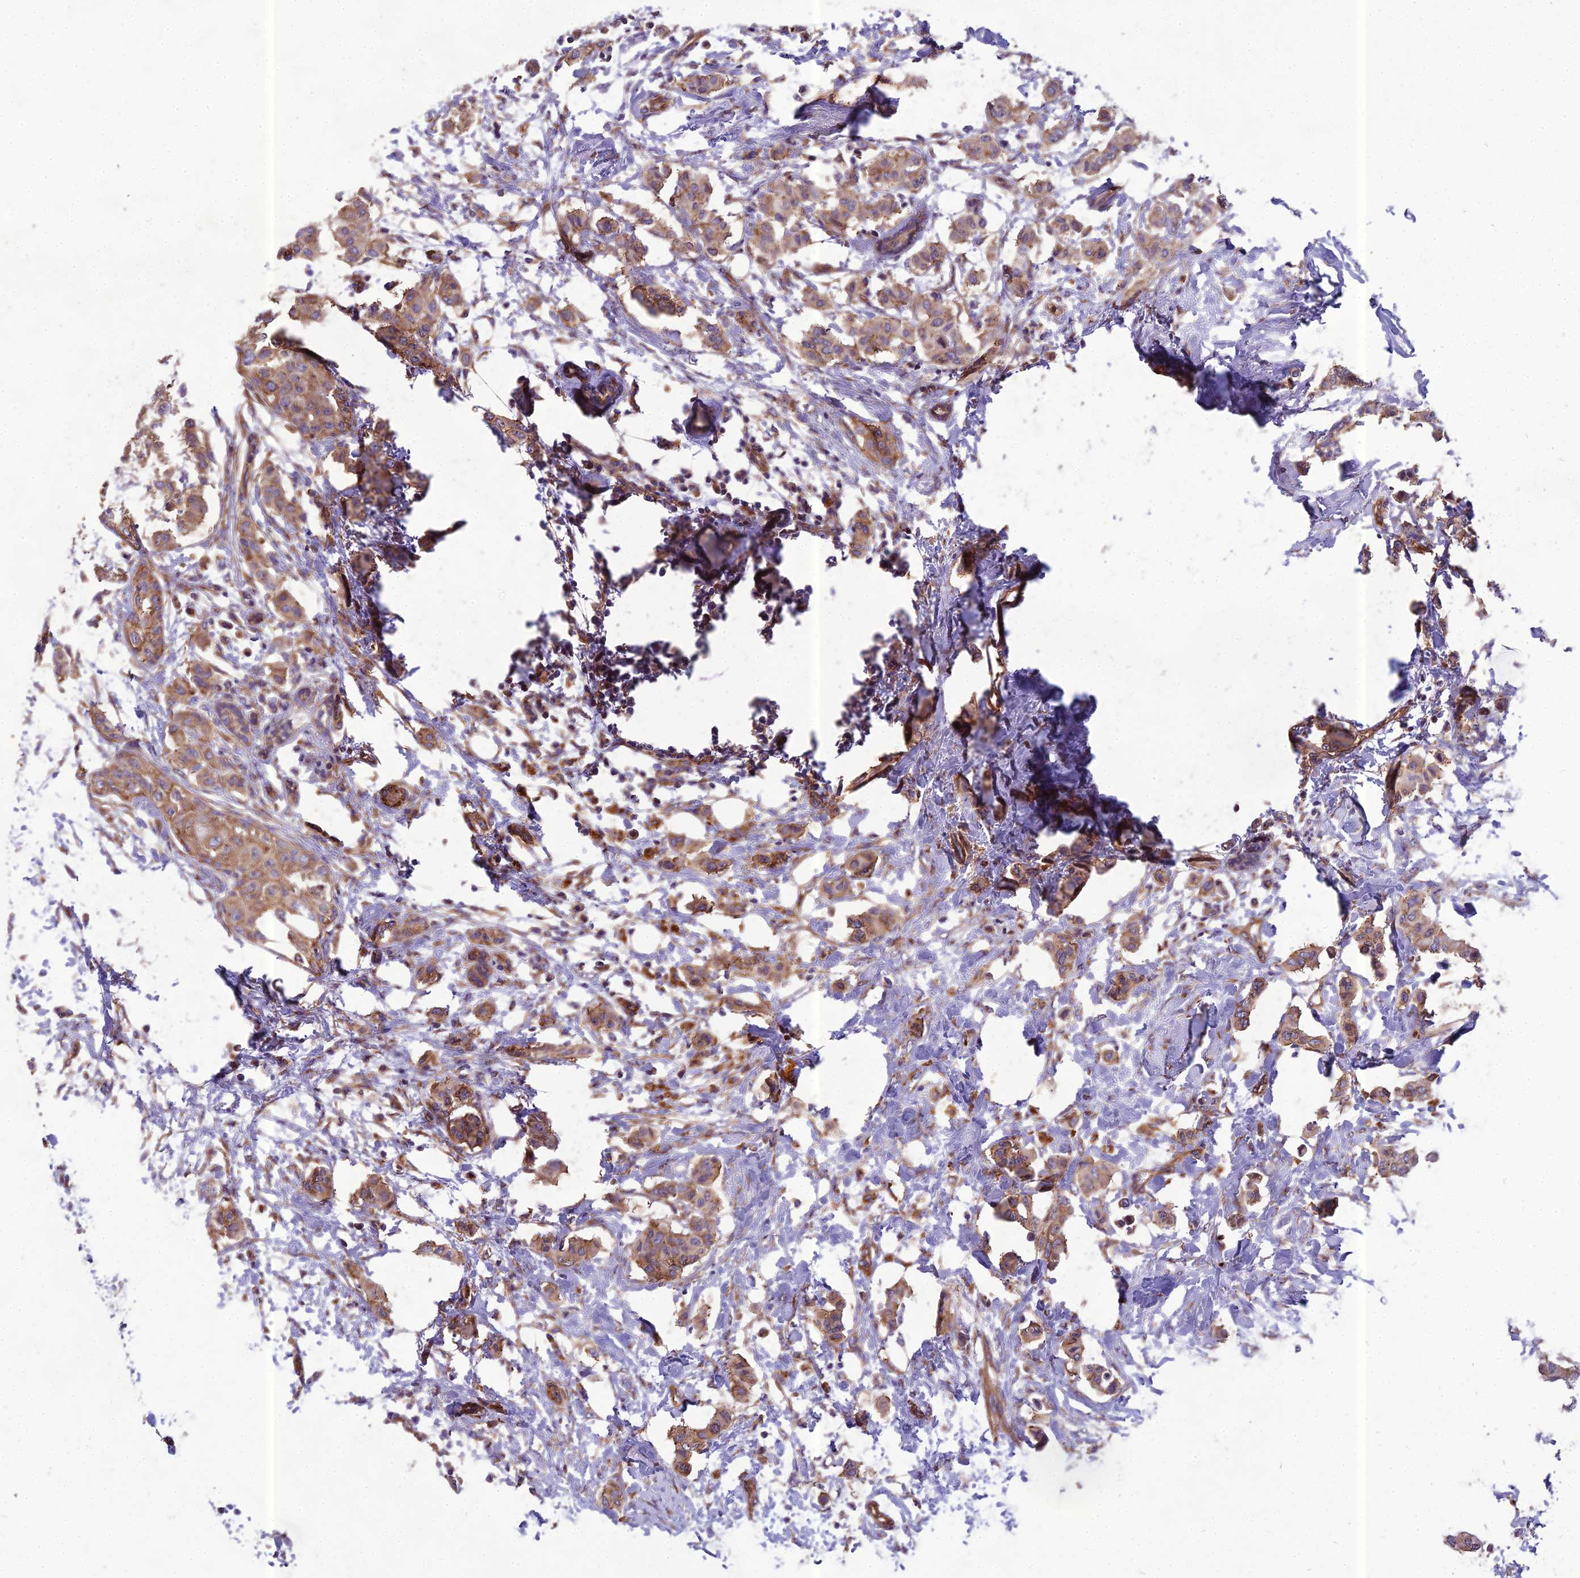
{"staining": {"intensity": "moderate", "quantity": ">75%", "location": "cytoplasmic/membranous"}, "tissue": "breast cancer", "cell_type": "Tumor cells", "image_type": "cancer", "snomed": [{"axis": "morphology", "description": "Duct carcinoma"}, {"axis": "topography", "description": "Breast"}], "caption": "Brown immunohistochemical staining in human infiltrating ductal carcinoma (breast) displays moderate cytoplasmic/membranous positivity in about >75% of tumor cells. The staining is performed using DAB brown chromogen to label protein expression. The nuclei are counter-stained blue using hematoxylin.", "gene": "SPDL1", "patient": {"sex": "female", "age": 40}}